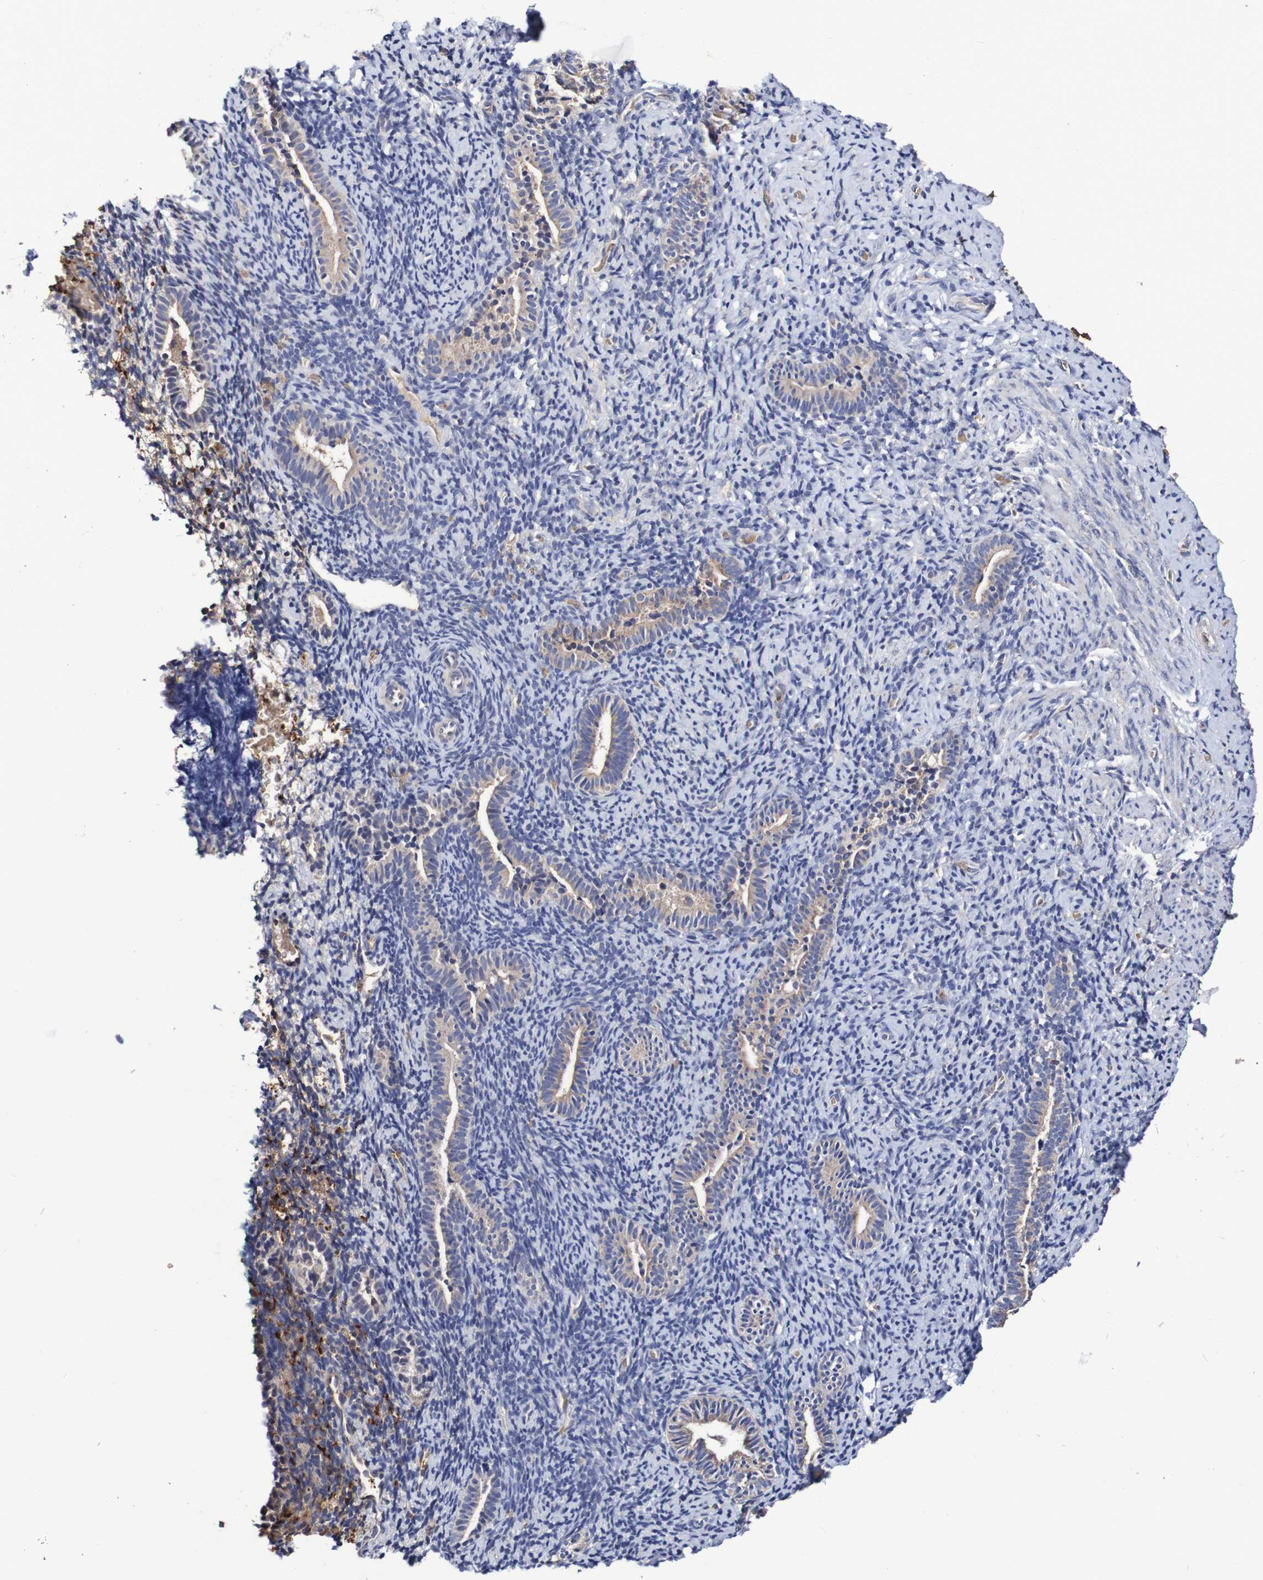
{"staining": {"intensity": "moderate", "quantity": "<25%", "location": "cytoplasmic/membranous"}, "tissue": "endometrium", "cell_type": "Cells in endometrial stroma", "image_type": "normal", "snomed": [{"axis": "morphology", "description": "Normal tissue, NOS"}, {"axis": "topography", "description": "Endometrium"}], "caption": "Endometrium stained with immunohistochemistry displays moderate cytoplasmic/membranous staining in about <25% of cells in endometrial stroma. (Brightfield microscopy of DAB IHC at high magnification).", "gene": "WNT4", "patient": {"sex": "female", "age": 51}}